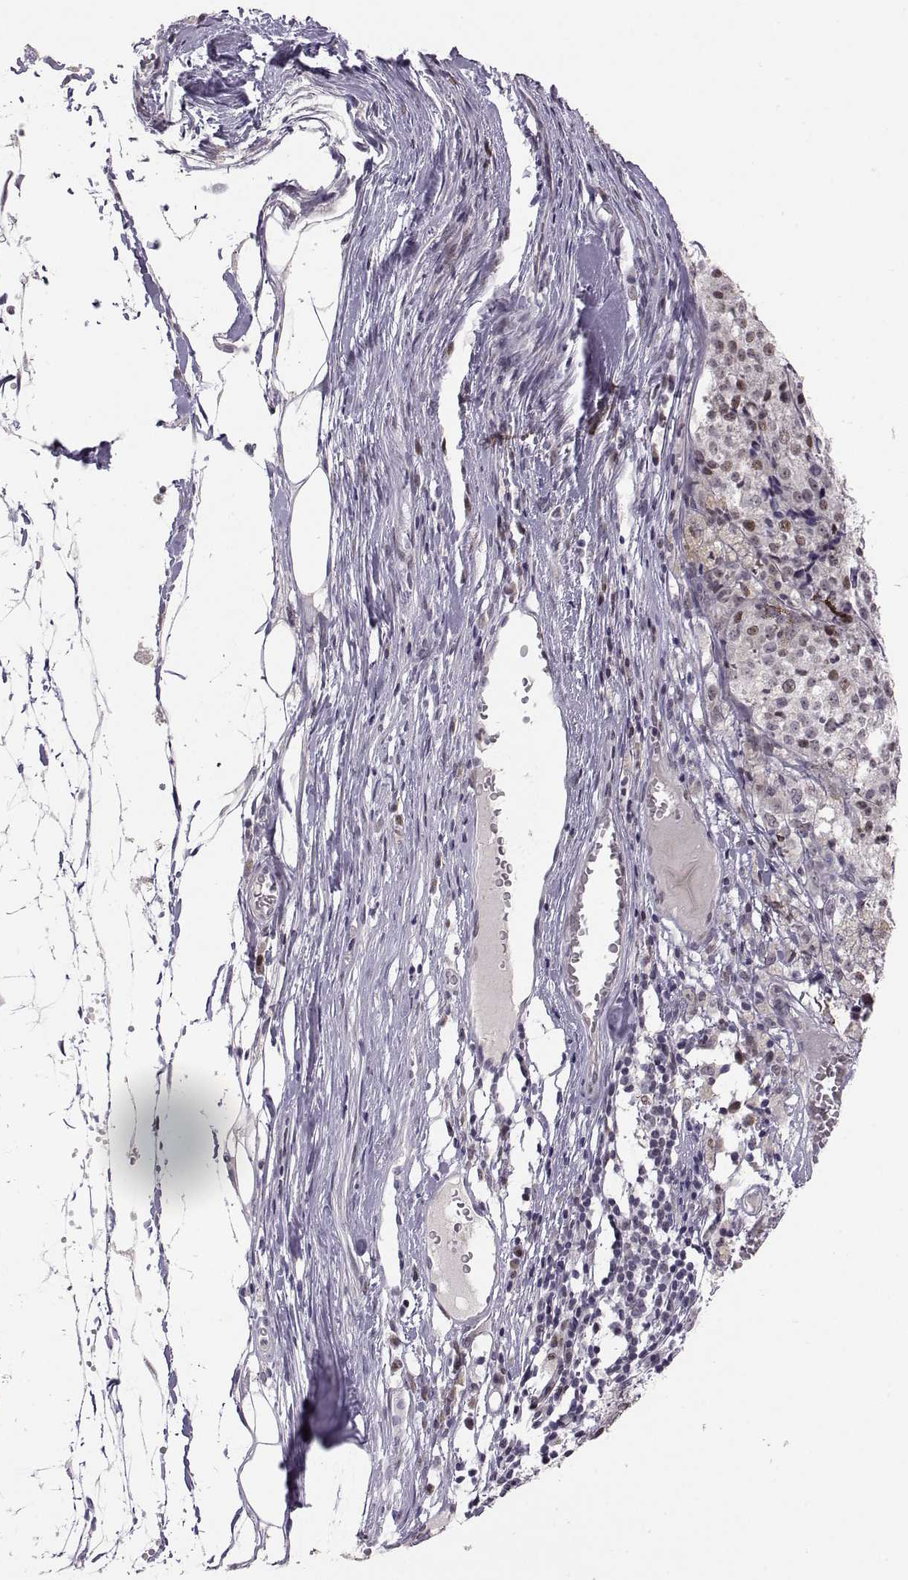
{"staining": {"intensity": "strong", "quantity": "<25%", "location": "nuclear"}, "tissue": "melanoma", "cell_type": "Tumor cells", "image_type": "cancer", "snomed": [{"axis": "morphology", "description": "Malignant melanoma, Metastatic site"}, {"axis": "topography", "description": "Lymph node"}], "caption": "Melanoma stained for a protein exhibits strong nuclear positivity in tumor cells. Using DAB (brown) and hematoxylin (blue) stains, captured at high magnification using brightfield microscopy.", "gene": "SNAI1", "patient": {"sex": "female", "age": 64}}